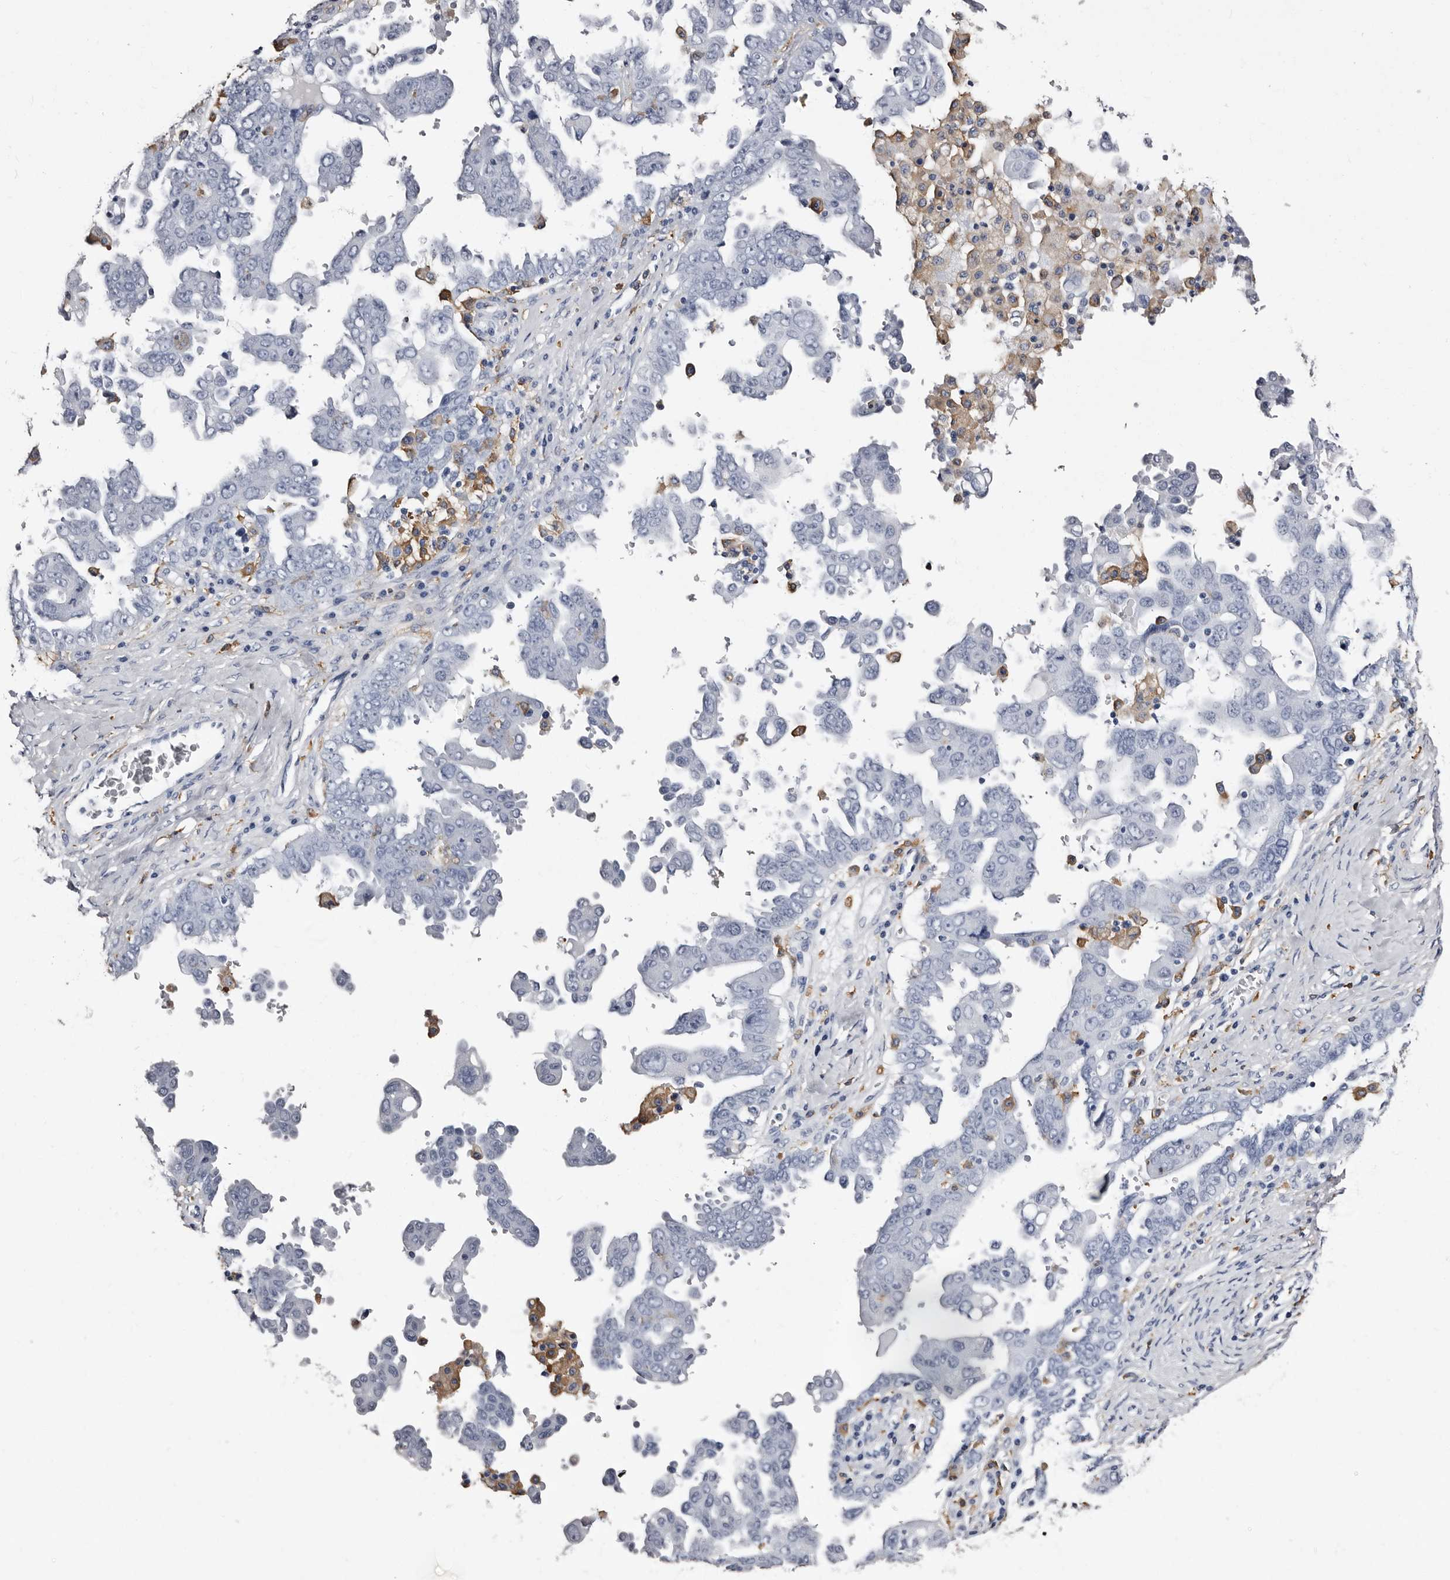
{"staining": {"intensity": "negative", "quantity": "none", "location": "none"}, "tissue": "ovarian cancer", "cell_type": "Tumor cells", "image_type": "cancer", "snomed": [{"axis": "morphology", "description": "Carcinoma, endometroid"}, {"axis": "topography", "description": "Ovary"}], "caption": "DAB immunohistochemical staining of human endometroid carcinoma (ovarian) displays no significant positivity in tumor cells.", "gene": "EPB41L3", "patient": {"sex": "female", "age": 62}}